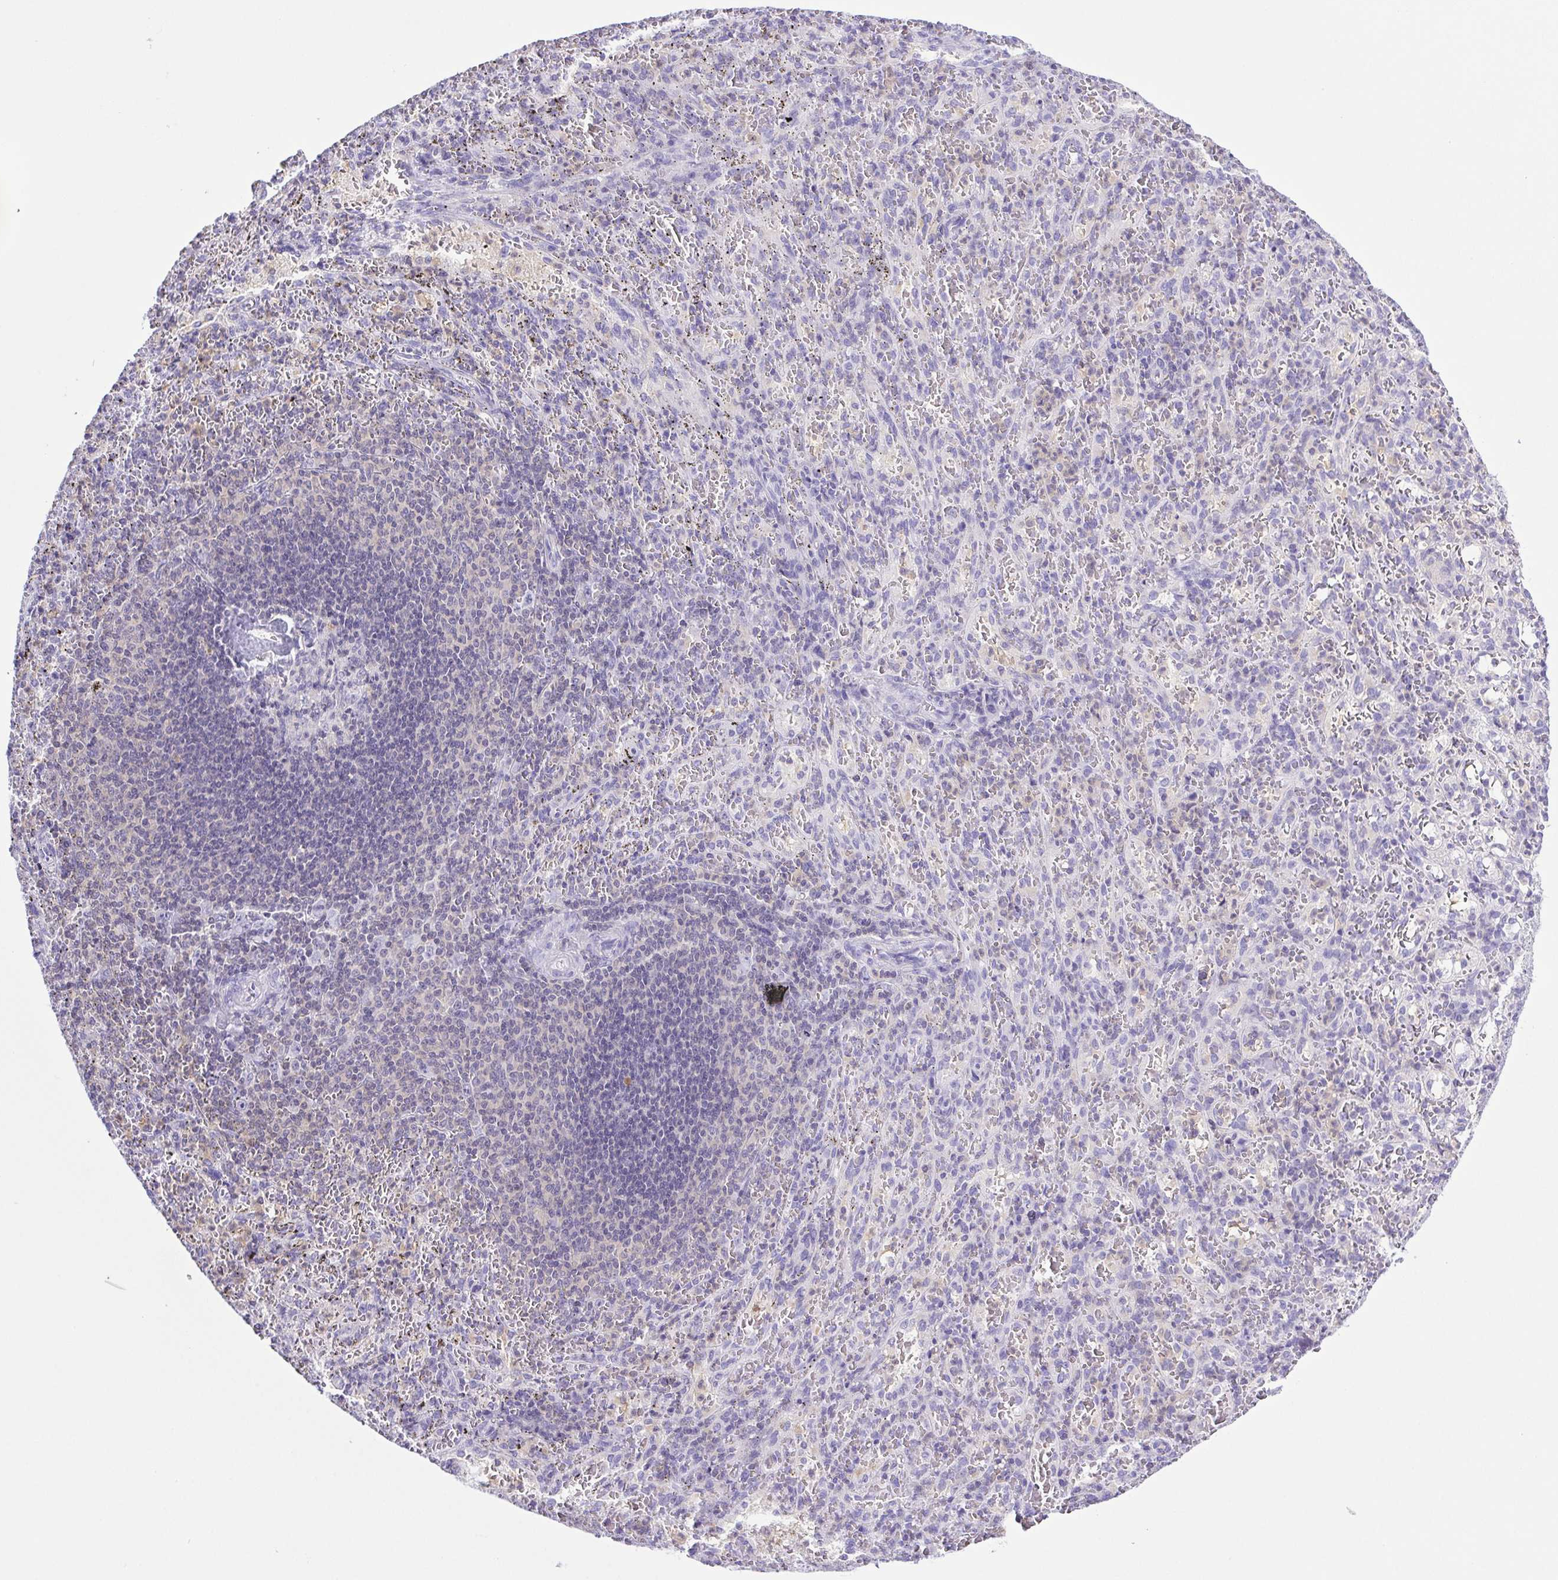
{"staining": {"intensity": "negative", "quantity": "none", "location": "none"}, "tissue": "spleen", "cell_type": "Cells in red pulp", "image_type": "normal", "snomed": [{"axis": "morphology", "description": "Normal tissue, NOS"}, {"axis": "topography", "description": "Spleen"}], "caption": "Human spleen stained for a protein using immunohistochemistry displays no positivity in cells in red pulp.", "gene": "SYNPR", "patient": {"sex": "male", "age": 57}}